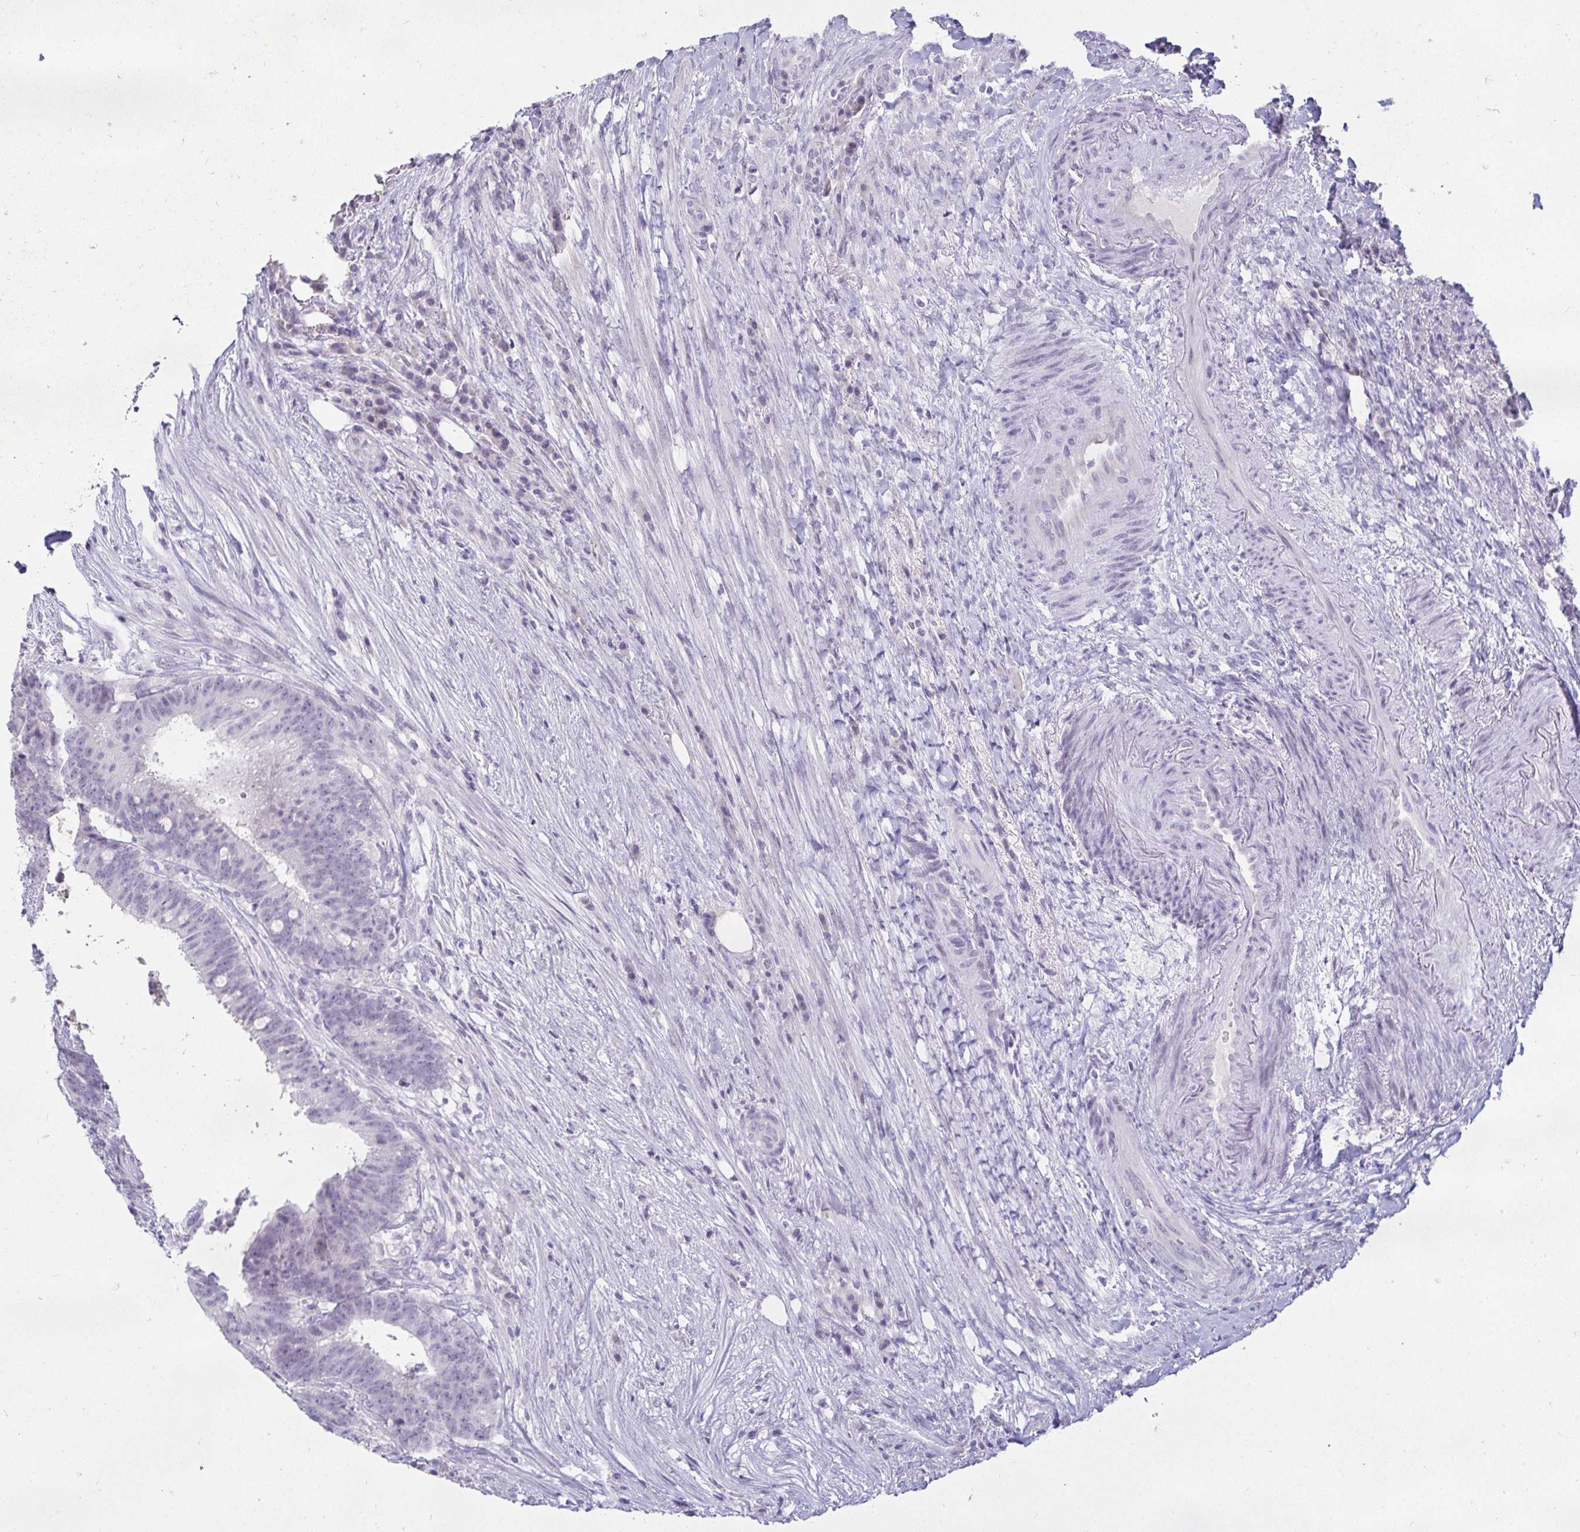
{"staining": {"intensity": "negative", "quantity": "none", "location": "none"}, "tissue": "colorectal cancer", "cell_type": "Tumor cells", "image_type": "cancer", "snomed": [{"axis": "morphology", "description": "Adenocarcinoma, NOS"}, {"axis": "topography", "description": "Colon"}], "caption": "IHC image of neoplastic tissue: adenocarcinoma (colorectal) stained with DAB (3,3'-diaminobenzidine) shows no significant protein positivity in tumor cells.", "gene": "CR2", "patient": {"sex": "female", "age": 43}}